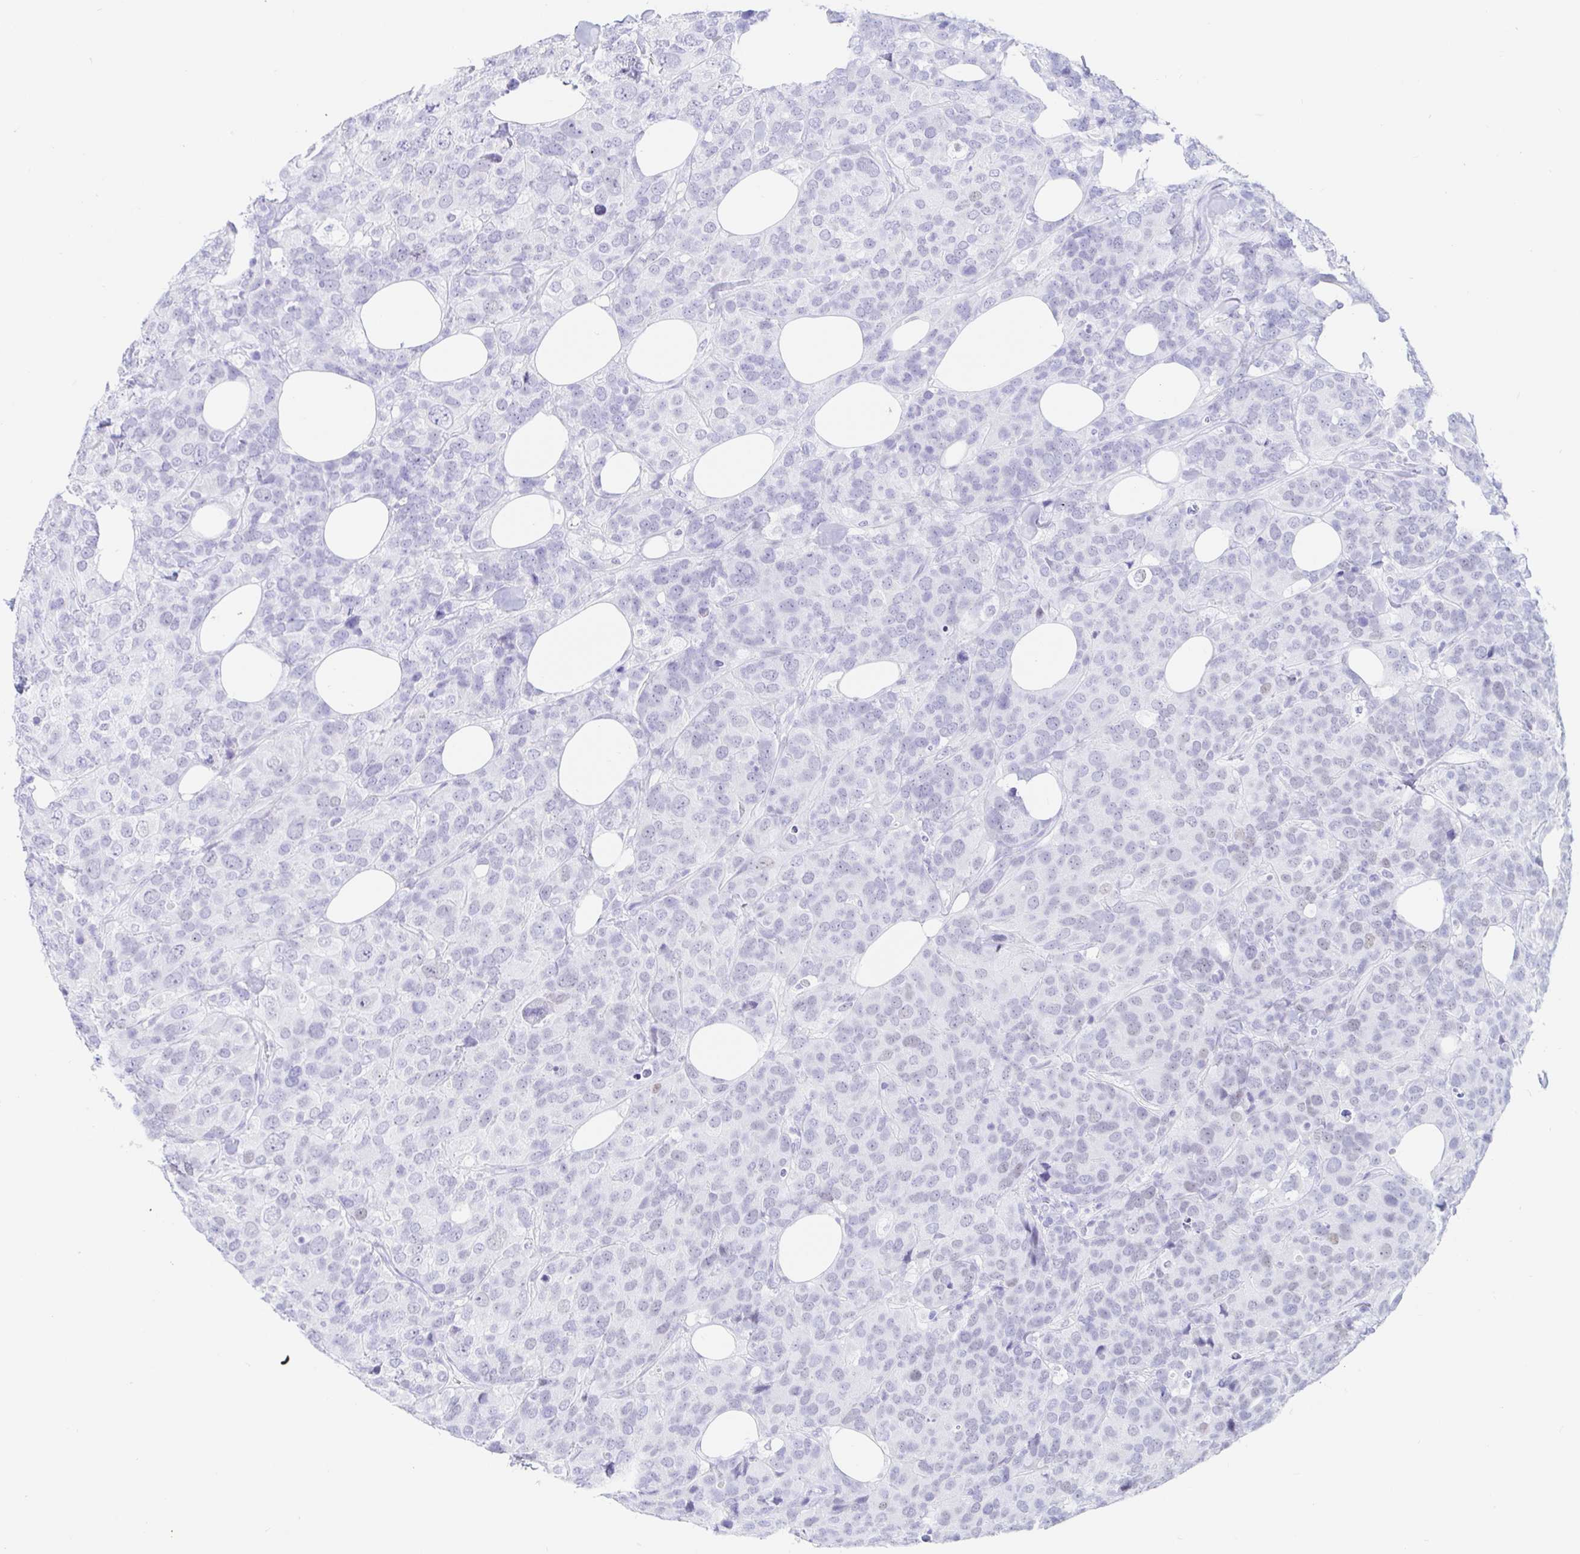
{"staining": {"intensity": "weak", "quantity": "<25%", "location": "nuclear"}, "tissue": "breast cancer", "cell_type": "Tumor cells", "image_type": "cancer", "snomed": [{"axis": "morphology", "description": "Lobular carcinoma"}, {"axis": "topography", "description": "Breast"}], "caption": "Immunohistochemistry (IHC) histopathology image of neoplastic tissue: human lobular carcinoma (breast) stained with DAB (3,3'-diaminobenzidine) exhibits no significant protein staining in tumor cells.", "gene": "OR6T1", "patient": {"sex": "female", "age": 59}}